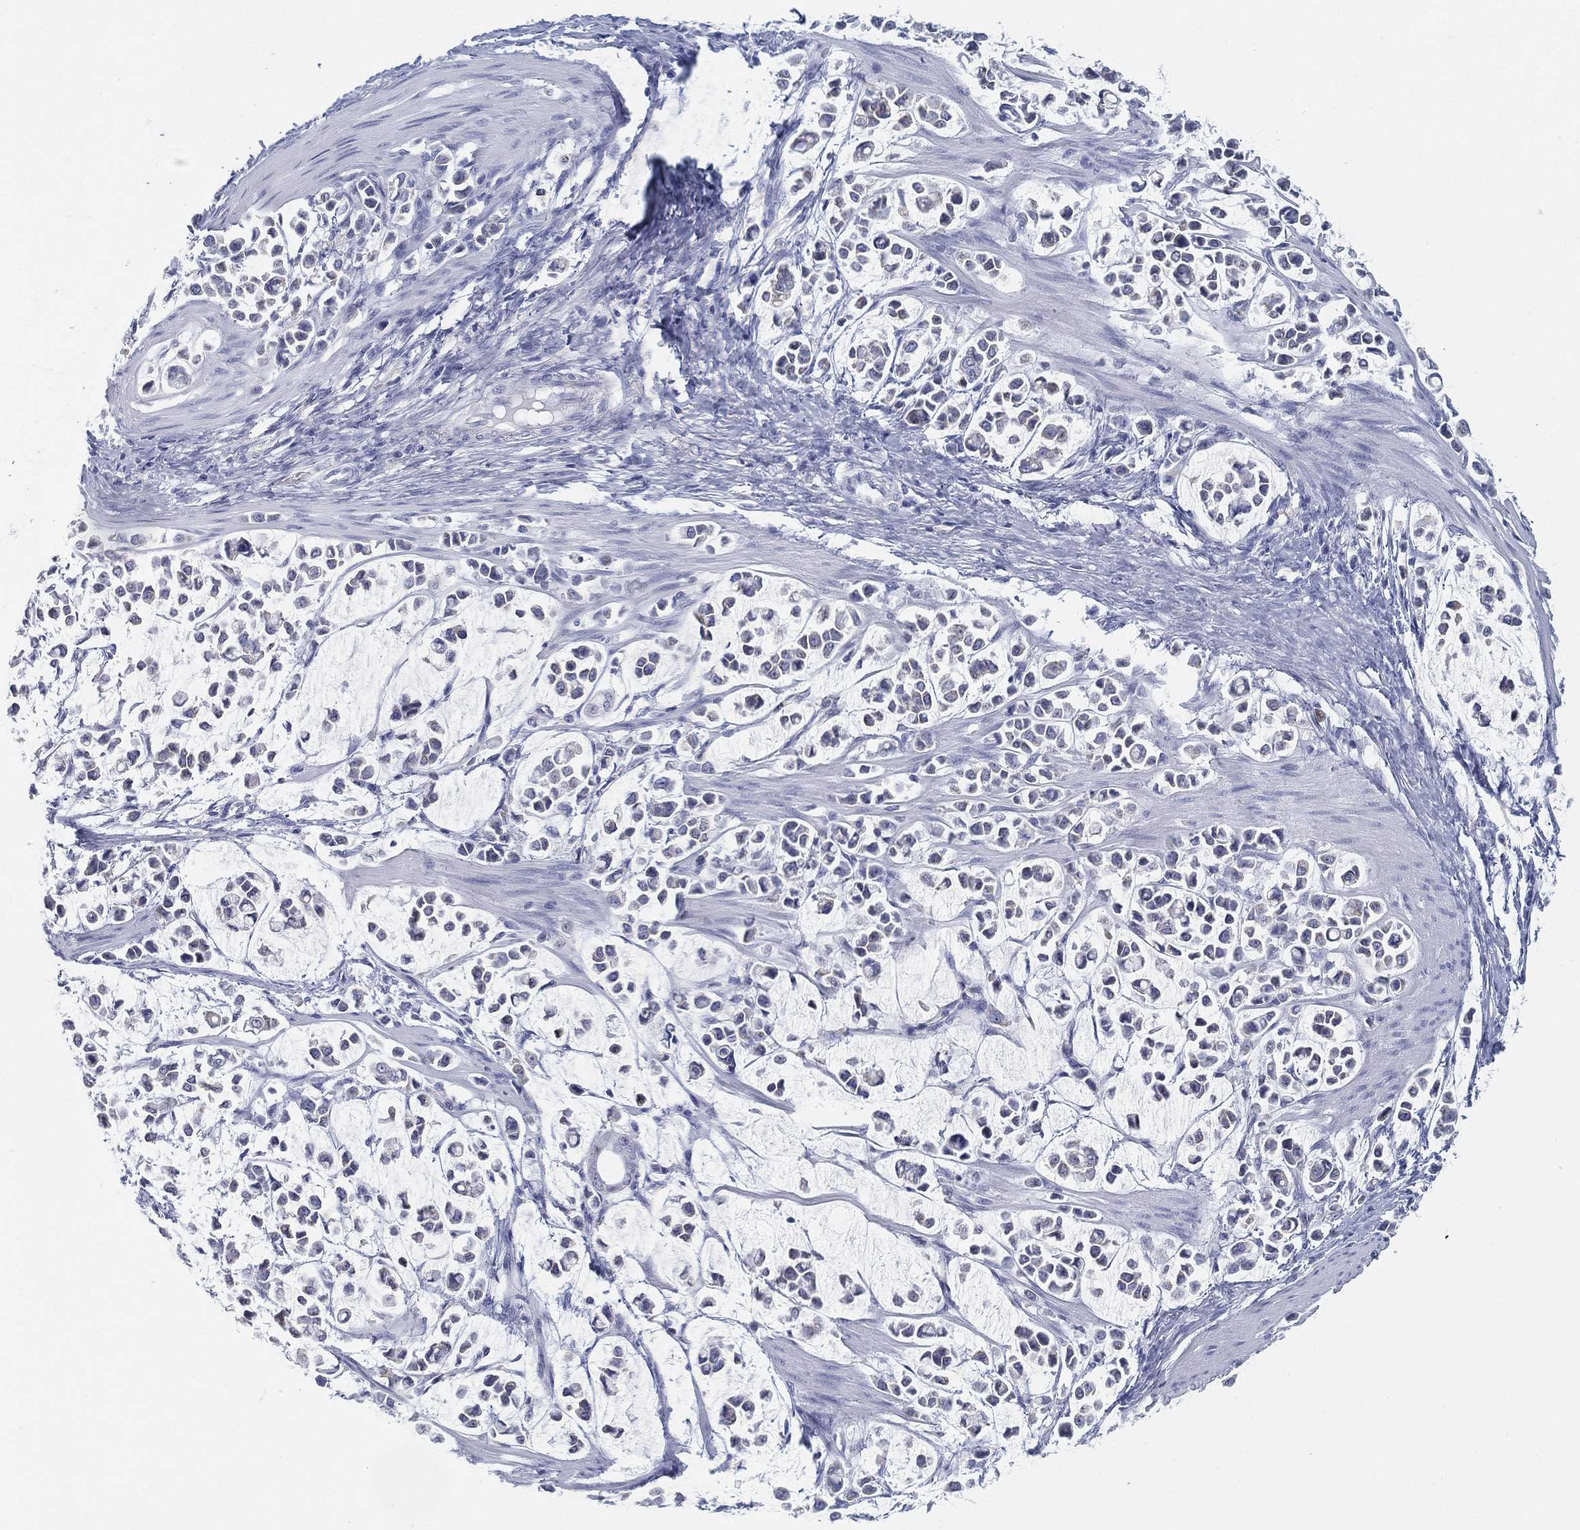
{"staining": {"intensity": "negative", "quantity": "none", "location": "none"}, "tissue": "stomach cancer", "cell_type": "Tumor cells", "image_type": "cancer", "snomed": [{"axis": "morphology", "description": "Adenocarcinoma, NOS"}, {"axis": "topography", "description": "Stomach"}], "caption": "There is no significant positivity in tumor cells of stomach cancer (adenocarcinoma).", "gene": "GPR61", "patient": {"sex": "male", "age": 82}}